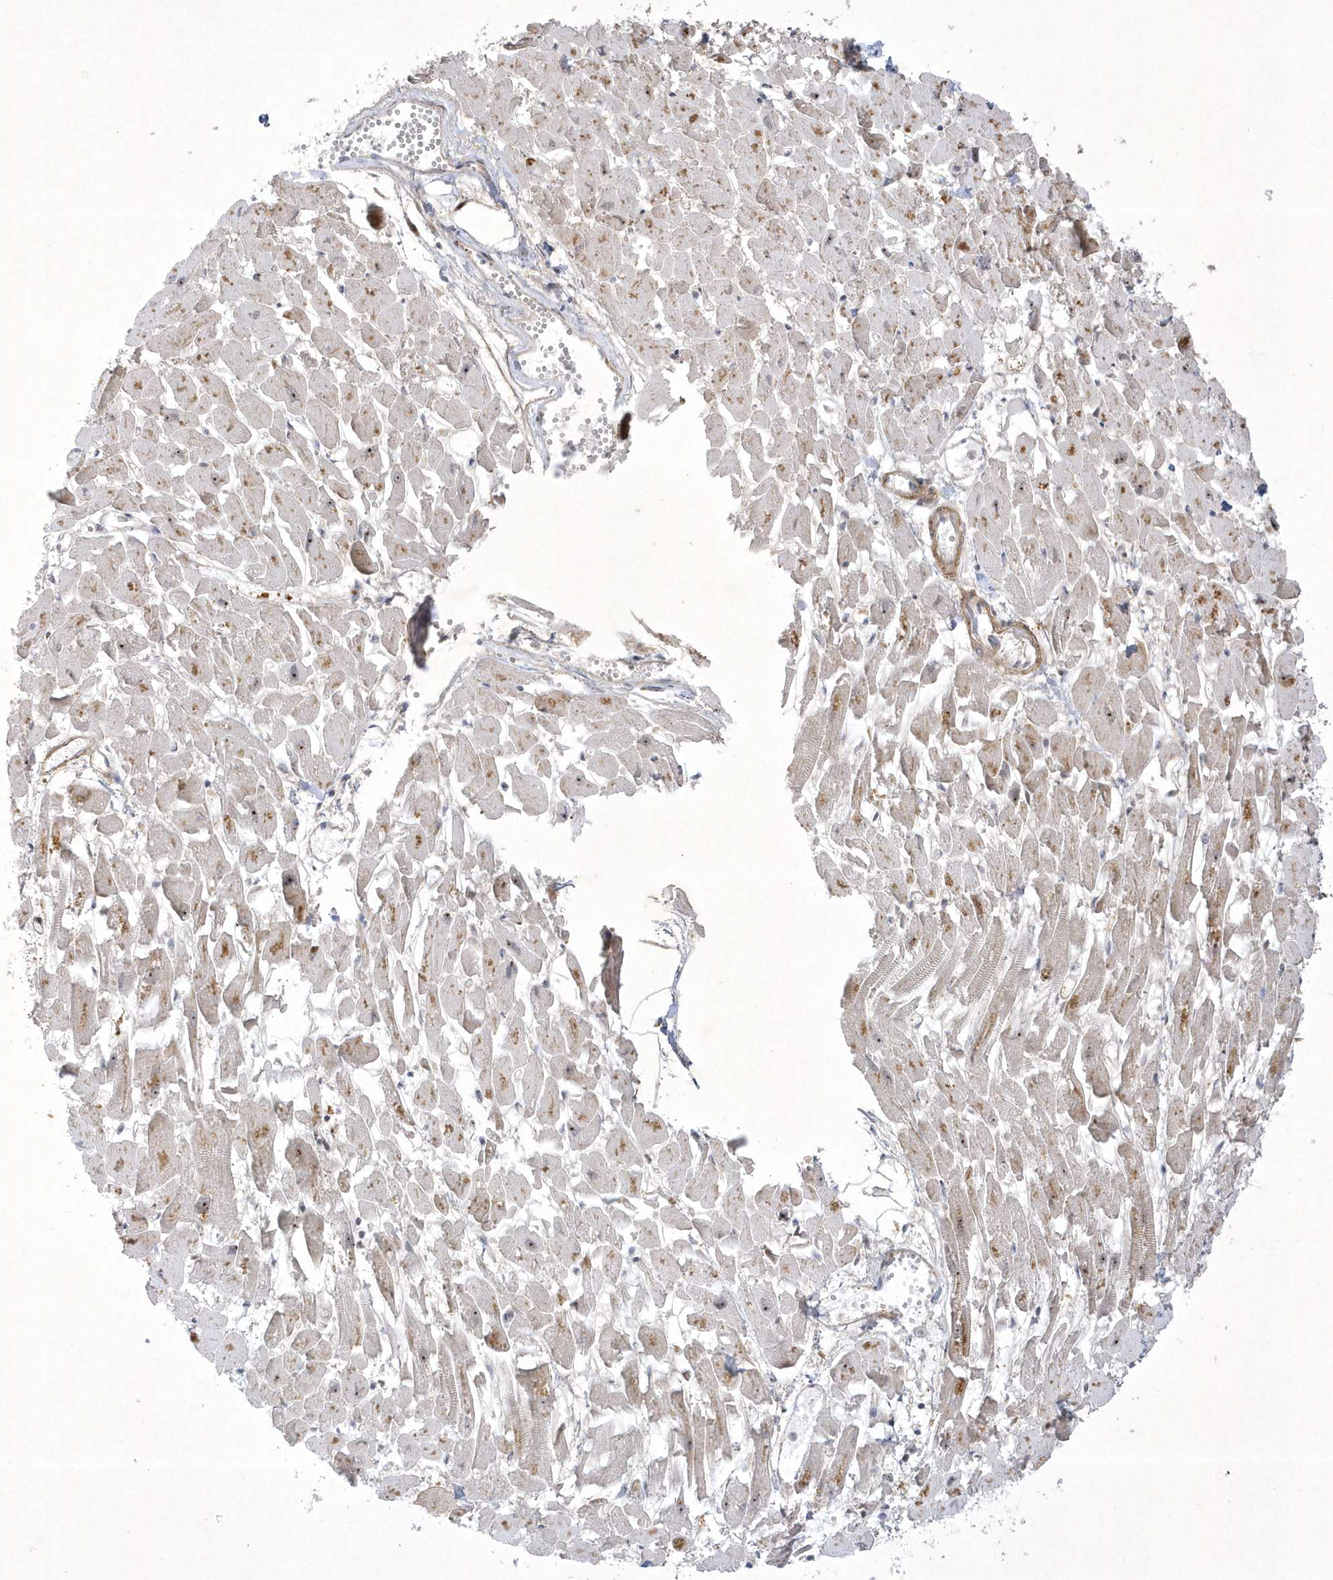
{"staining": {"intensity": "moderate", "quantity": ">75%", "location": "cytoplasmic/membranous,nuclear"}, "tissue": "heart muscle", "cell_type": "Cardiomyocytes", "image_type": "normal", "snomed": [{"axis": "morphology", "description": "Normal tissue, NOS"}, {"axis": "topography", "description": "Heart"}], "caption": "A high-resolution micrograph shows immunohistochemistry (IHC) staining of normal heart muscle, which displays moderate cytoplasmic/membranous,nuclear staining in approximately >75% of cardiomyocytes. The protein is stained brown, and the nuclei are stained in blue (DAB IHC with brightfield microscopy, high magnification).", "gene": "NPM3", "patient": {"sex": "female", "age": 64}}